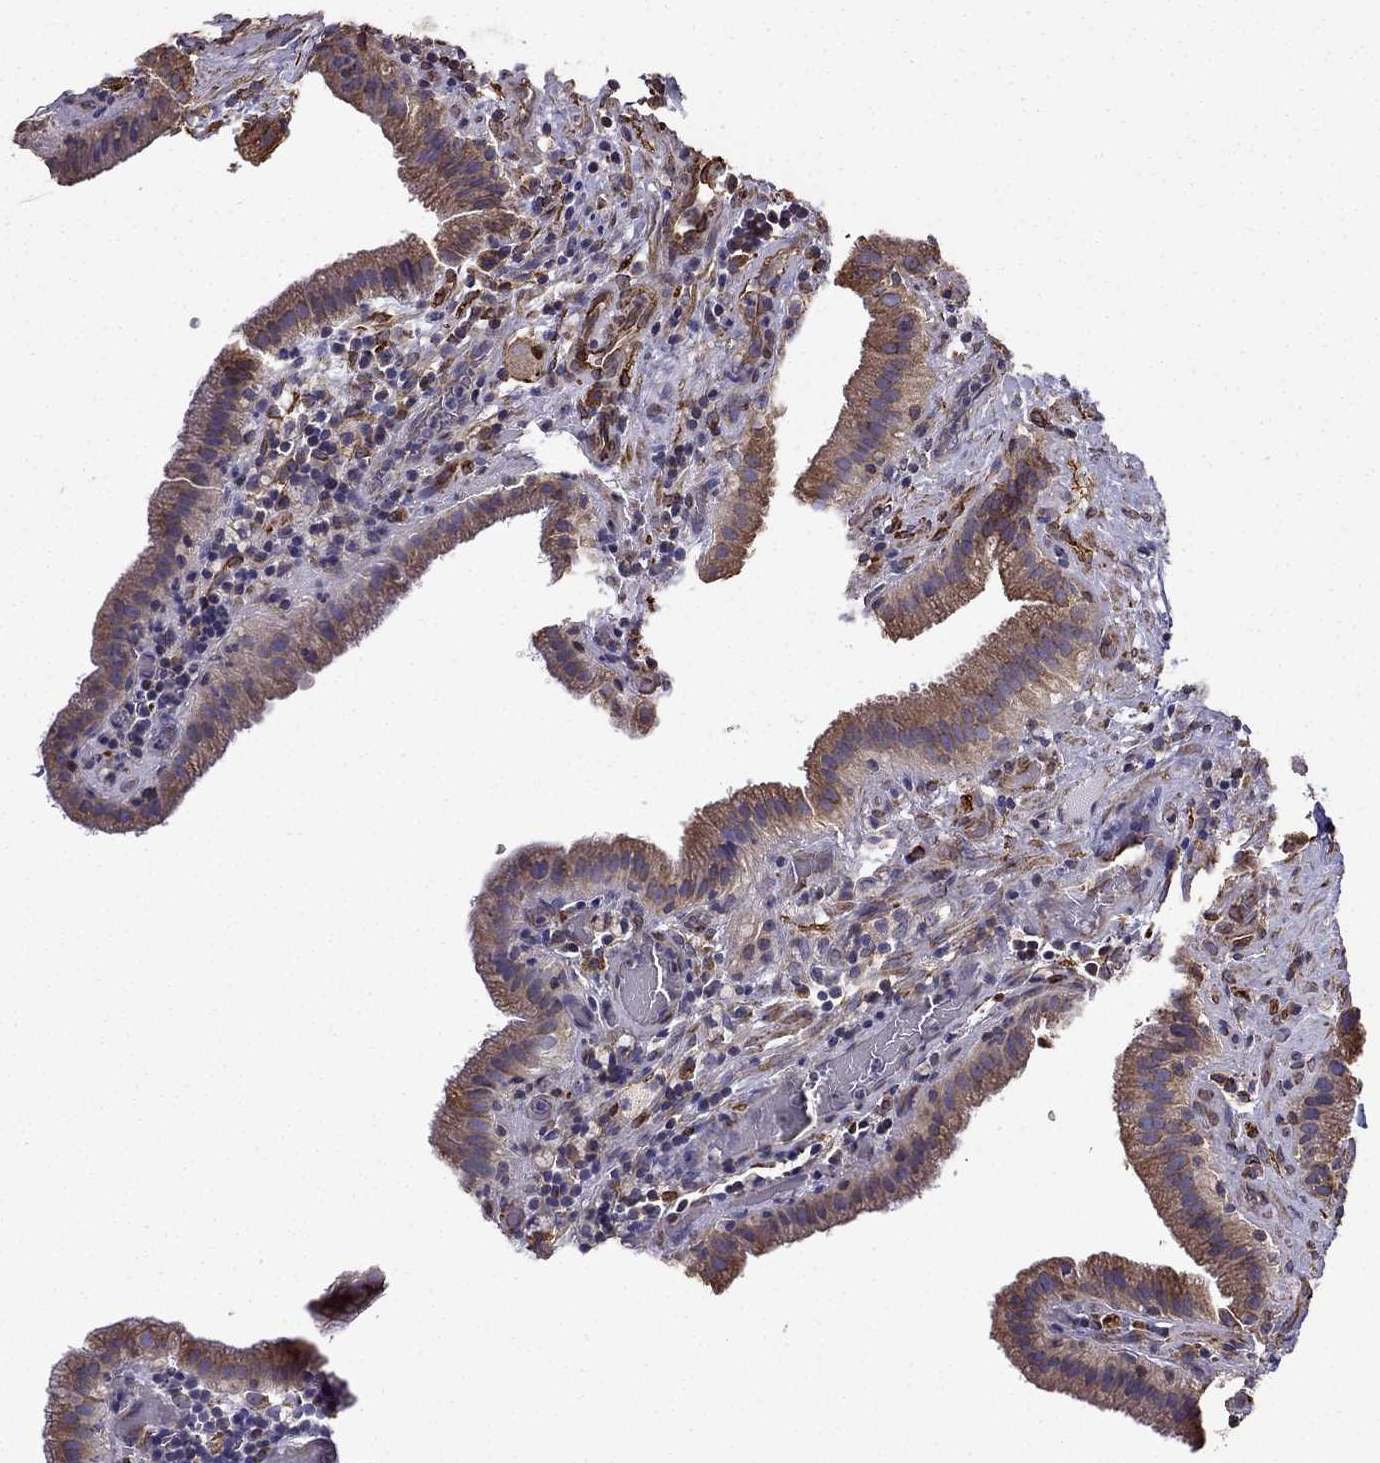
{"staining": {"intensity": "moderate", "quantity": ">75%", "location": "cytoplasmic/membranous"}, "tissue": "gallbladder", "cell_type": "Glandular cells", "image_type": "normal", "snomed": [{"axis": "morphology", "description": "Normal tissue, NOS"}, {"axis": "topography", "description": "Gallbladder"}], "caption": "High-power microscopy captured an immunohistochemistry photomicrograph of normal gallbladder, revealing moderate cytoplasmic/membranous staining in about >75% of glandular cells.", "gene": "MAP4", "patient": {"sex": "male", "age": 62}}